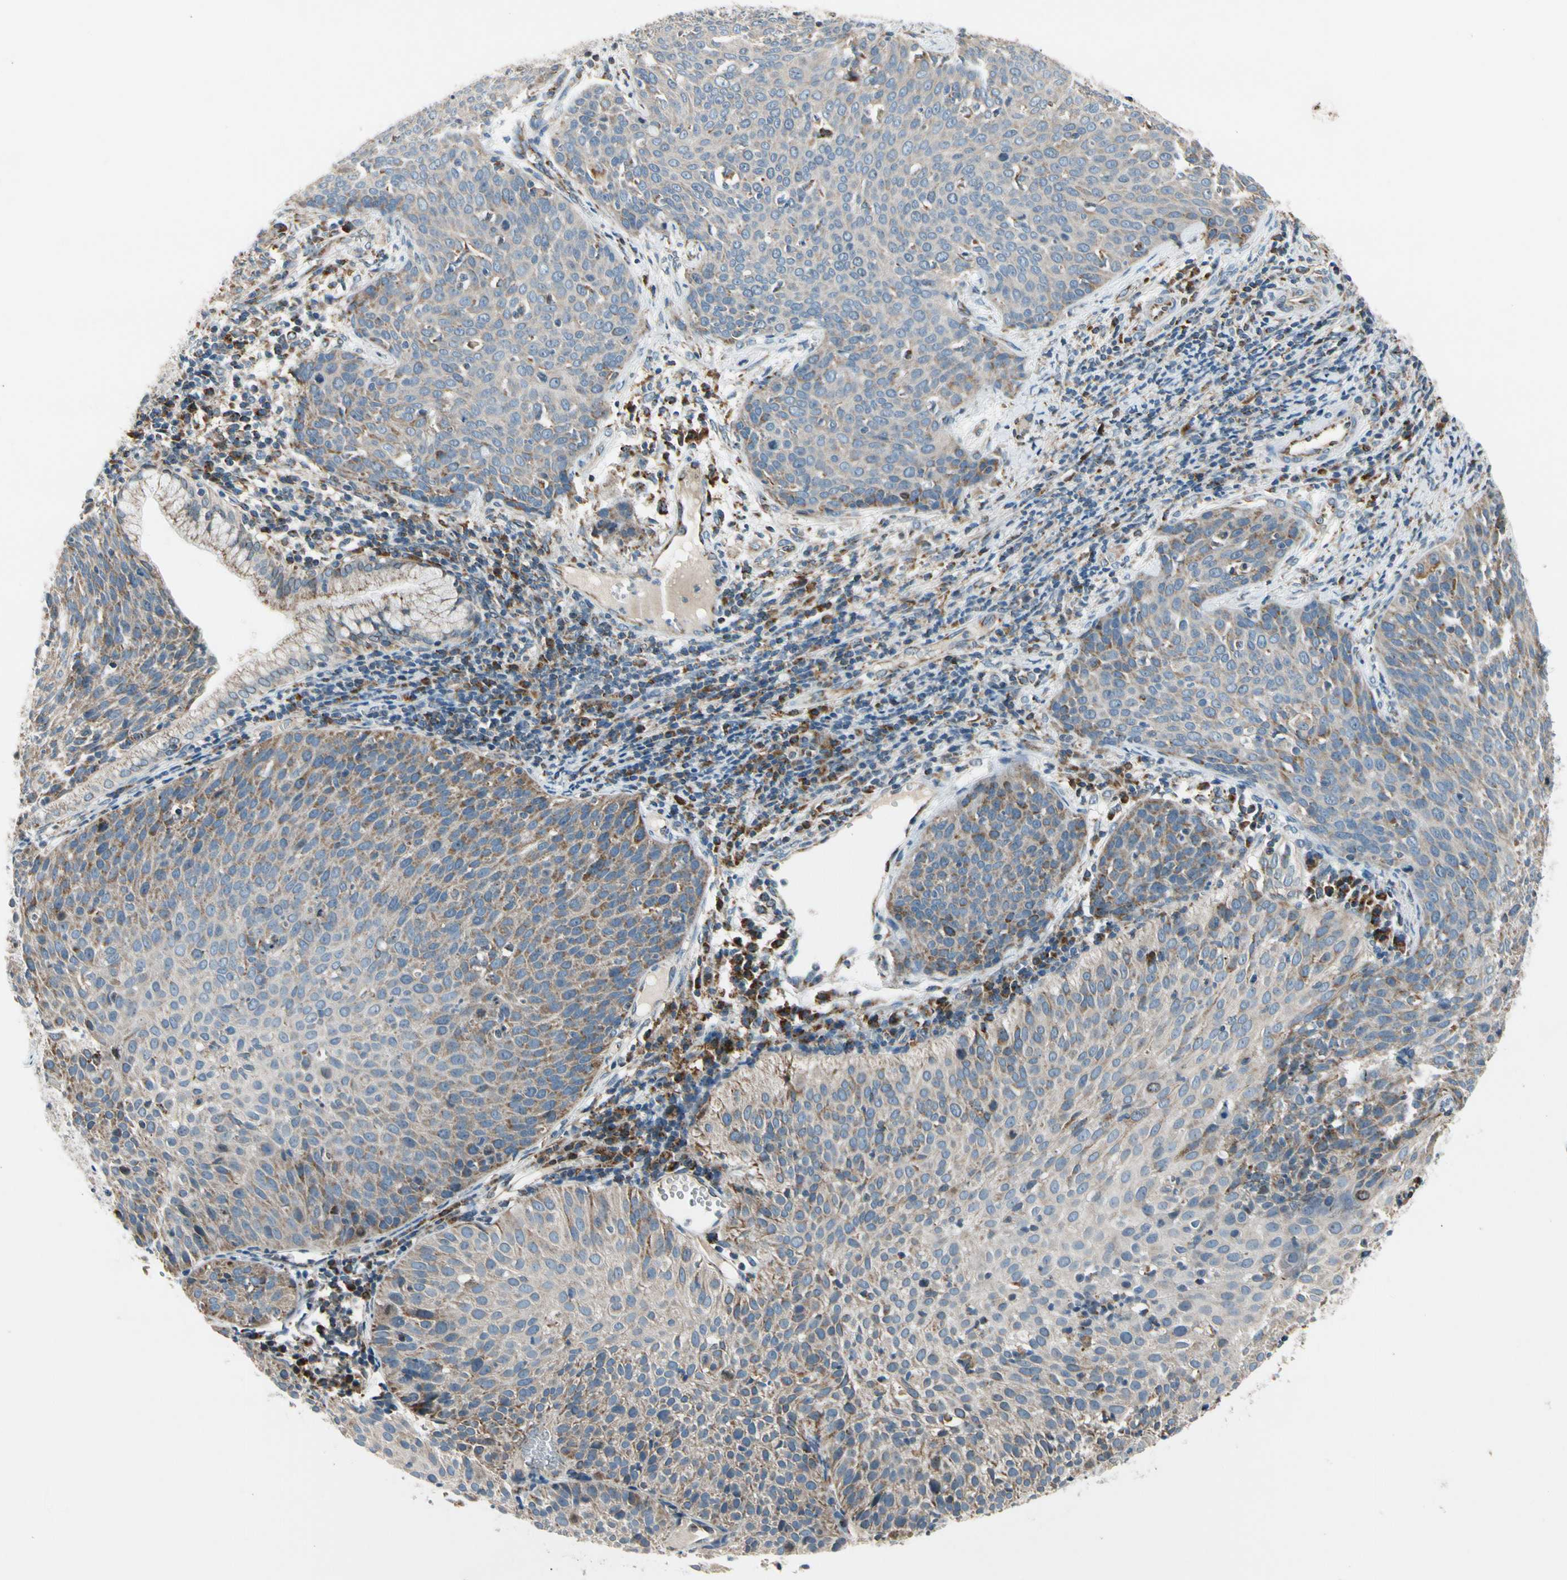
{"staining": {"intensity": "weak", "quantity": "25%-75%", "location": "cytoplasmic/membranous"}, "tissue": "cervical cancer", "cell_type": "Tumor cells", "image_type": "cancer", "snomed": [{"axis": "morphology", "description": "Squamous cell carcinoma, NOS"}, {"axis": "topography", "description": "Cervix"}], "caption": "The image reveals staining of cervical cancer, revealing weak cytoplasmic/membranous protein staining (brown color) within tumor cells. The protein of interest is shown in brown color, while the nuclei are stained blue.", "gene": "NPHP3", "patient": {"sex": "female", "age": 38}}